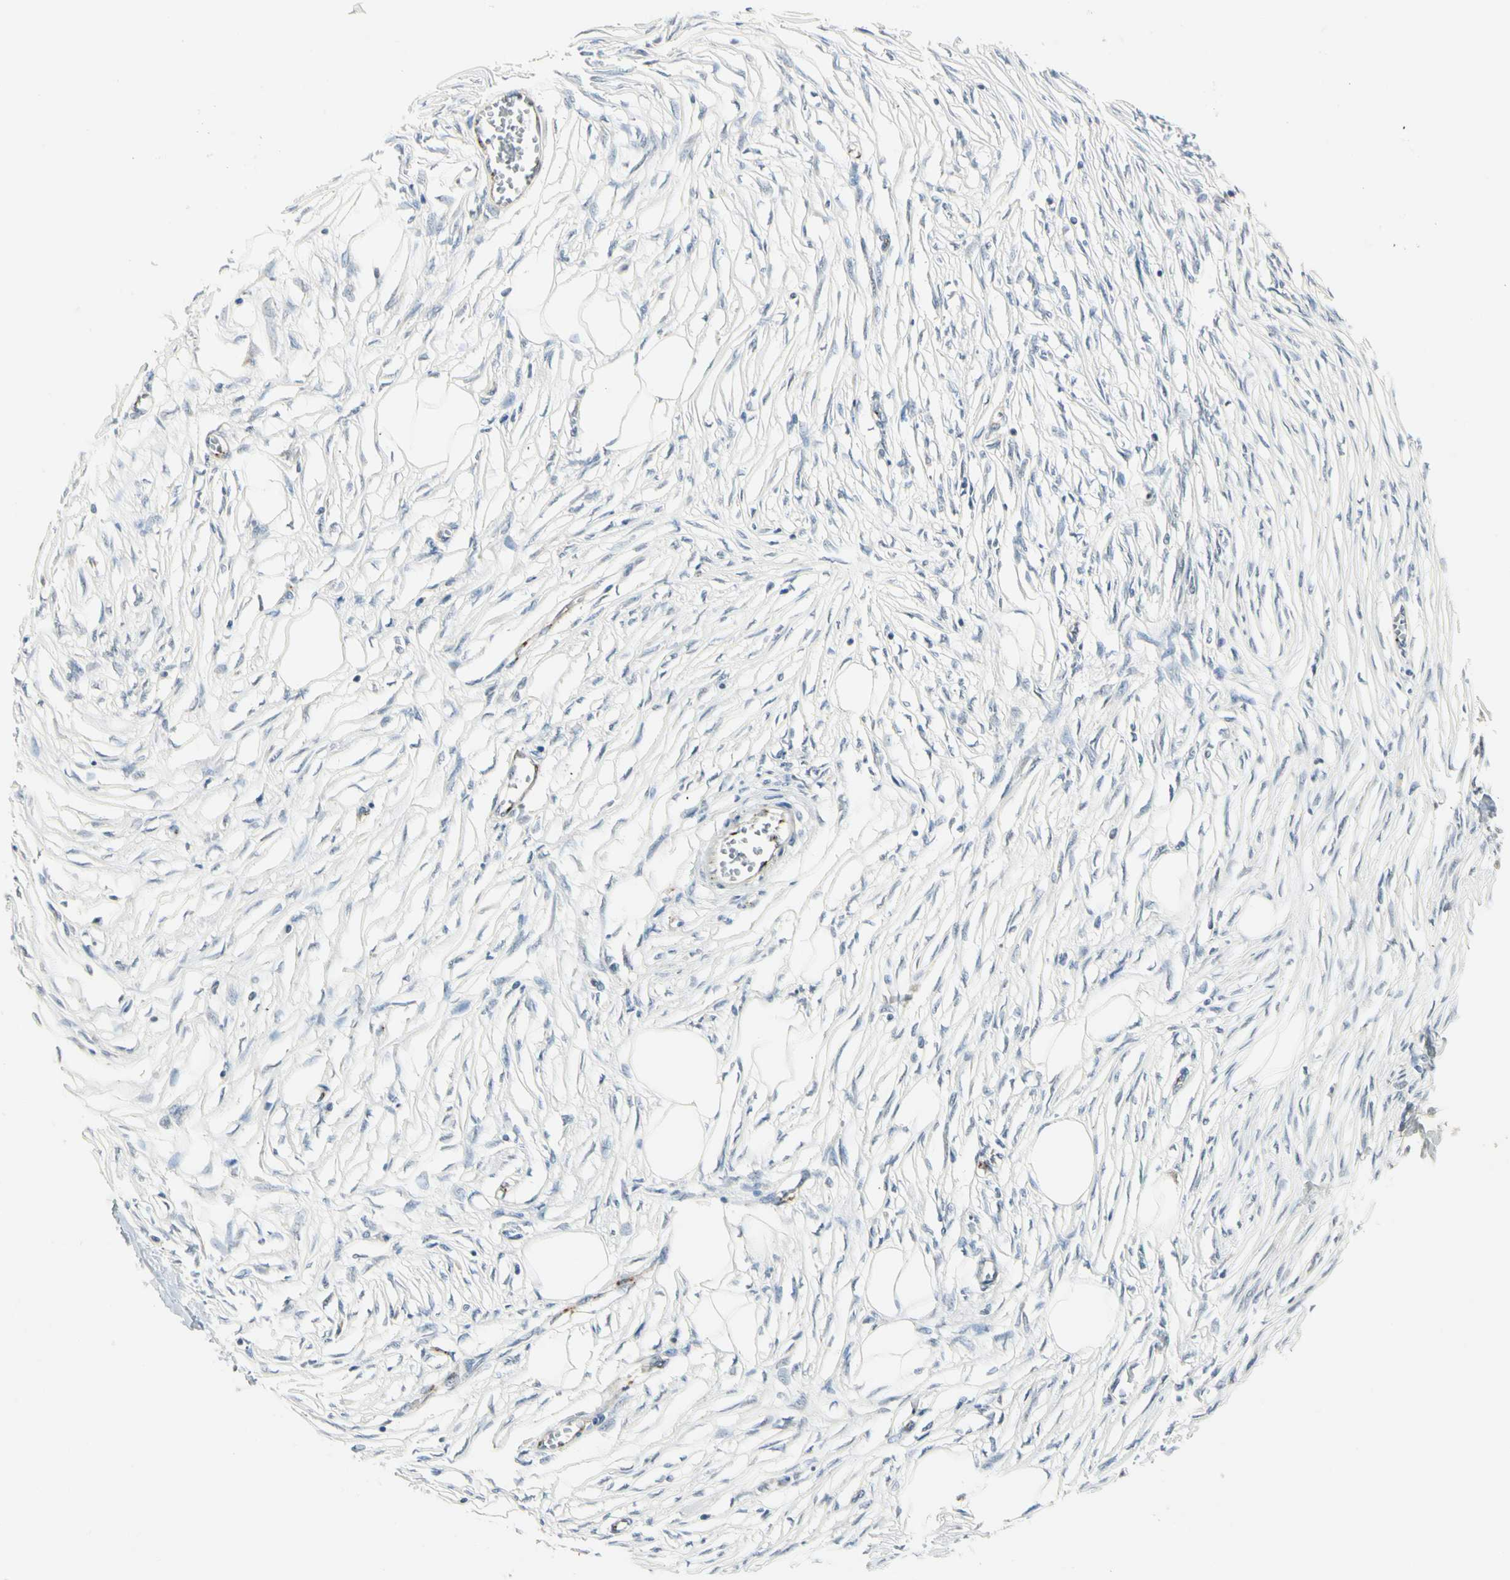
{"staining": {"intensity": "negative", "quantity": "none", "location": "none"}, "tissue": "adipose tissue", "cell_type": "Adipocytes", "image_type": "normal", "snomed": [{"axis": "morphology", "description": "Normal tissue, NOS"}, {"axis": "morphology", "description": "Sarcoma, NOS"}, {"axis": "topography", "description": "Skin"}, {"axis": "topography", "description": "Soft tissue"}], "caption": "IHC of normal human adipose tissue reveals no staining in adipocytes.", "gene": "MANSC1", "patient": {"sex": "female", "age": 51}}